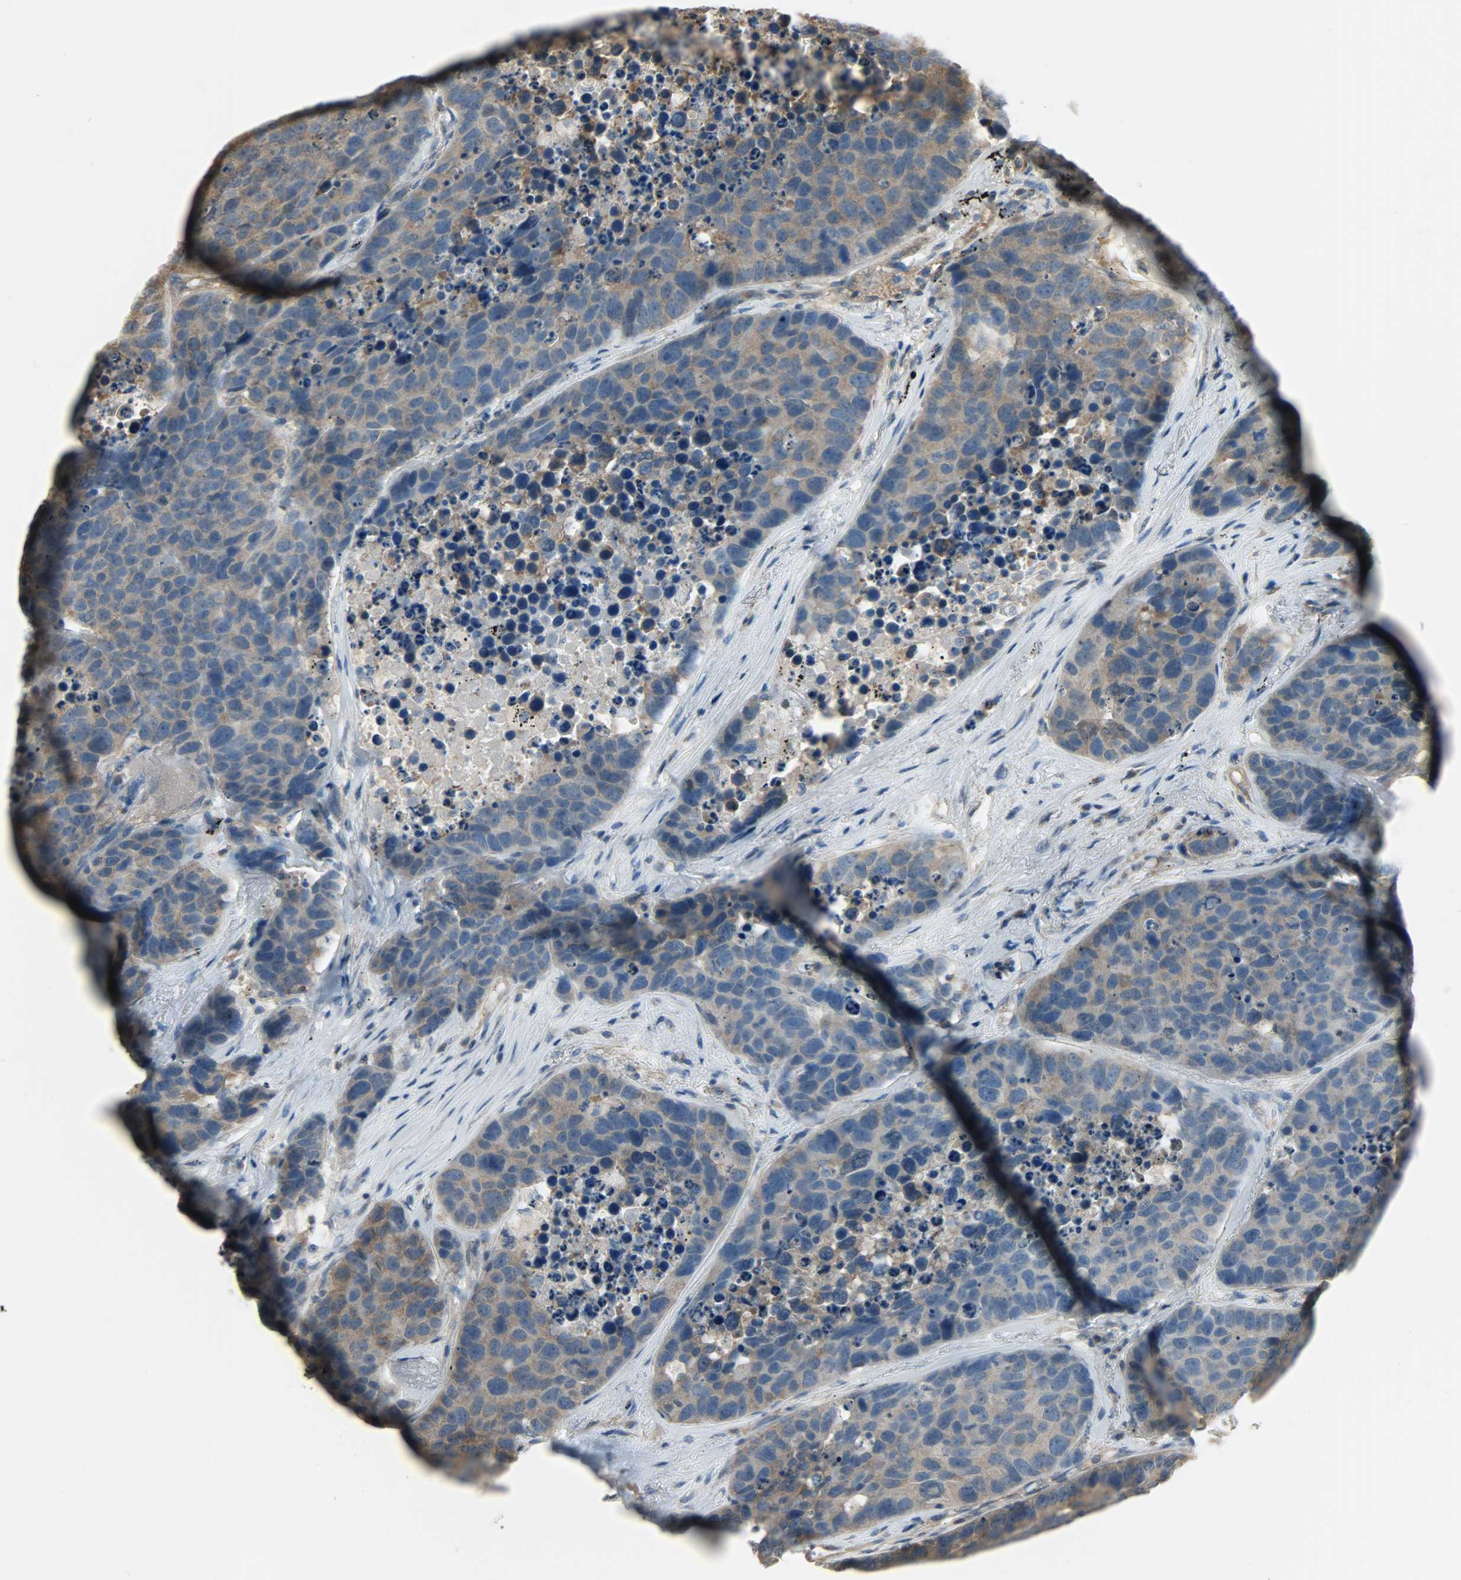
{"staining": {"intensity": "weak", "quantity": ">75%", "location": "cytoplasmic/membranous"}, "tissue": "carcinoid", "cell_type": "Tumor cells", "image_type": "cancer", "snomed": [{"axis": "morphology", "description": "Carcinoid, malignant, NOS"}, {"axis": "topography", "description": "Lung"}], "caption": "This is a photomicrograph of immunohistochemistry staining of malignant carcinoid, which shows weak positivity in the cytoplasmic/membranous of tumor cells.", "gene": "LDHB", "patient": {"sex": "male", "age": 60}}